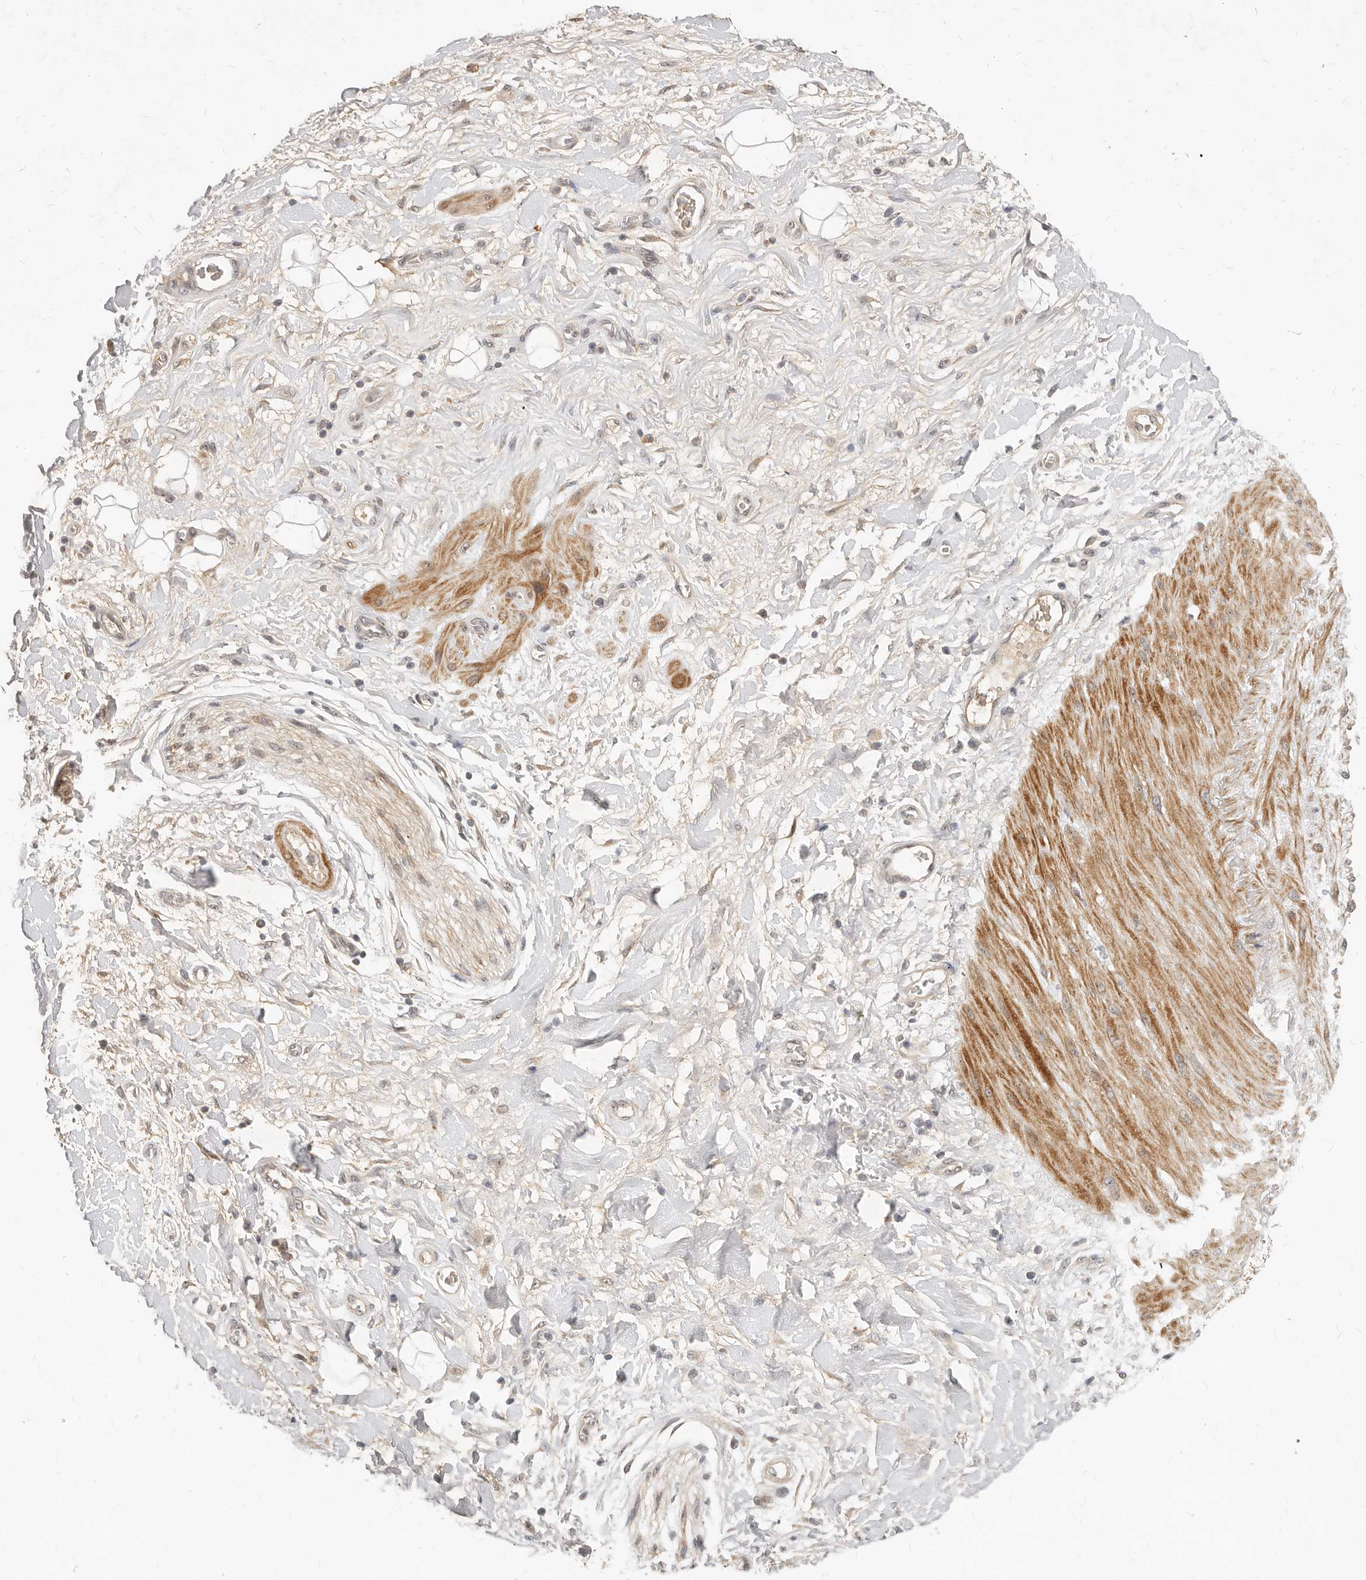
{"staining": {"intensity": "weak", "quantity": ">75%", "location": "cytoplasmic/membranous"}, "tissue": "soft tissue", "cell_type": "Fibroblasts", "image_type": "normal", "snomed": [{"axis": "morphology", "description": "Normal tissue, NOS"}, {"axis": "morphology", "description": "Adenocarcinoma, NOS"}, {"axis": "topography", "description": "Pancreas"}, {"axis": "topography", "description": "Peripheral nerve tissue"}], "caption": "An image of human soft tissue stained for a protein shows weak cytoplasmic/membranous brown staining in fibroblasts. The staining was performed using DAB to visualize the protein expression in brown, while the nuclei were stained in blue with hematoxylin (Magnification: 20x).", "gene": "MICALL2", "patient": {"sex": "male", "age": 59}}